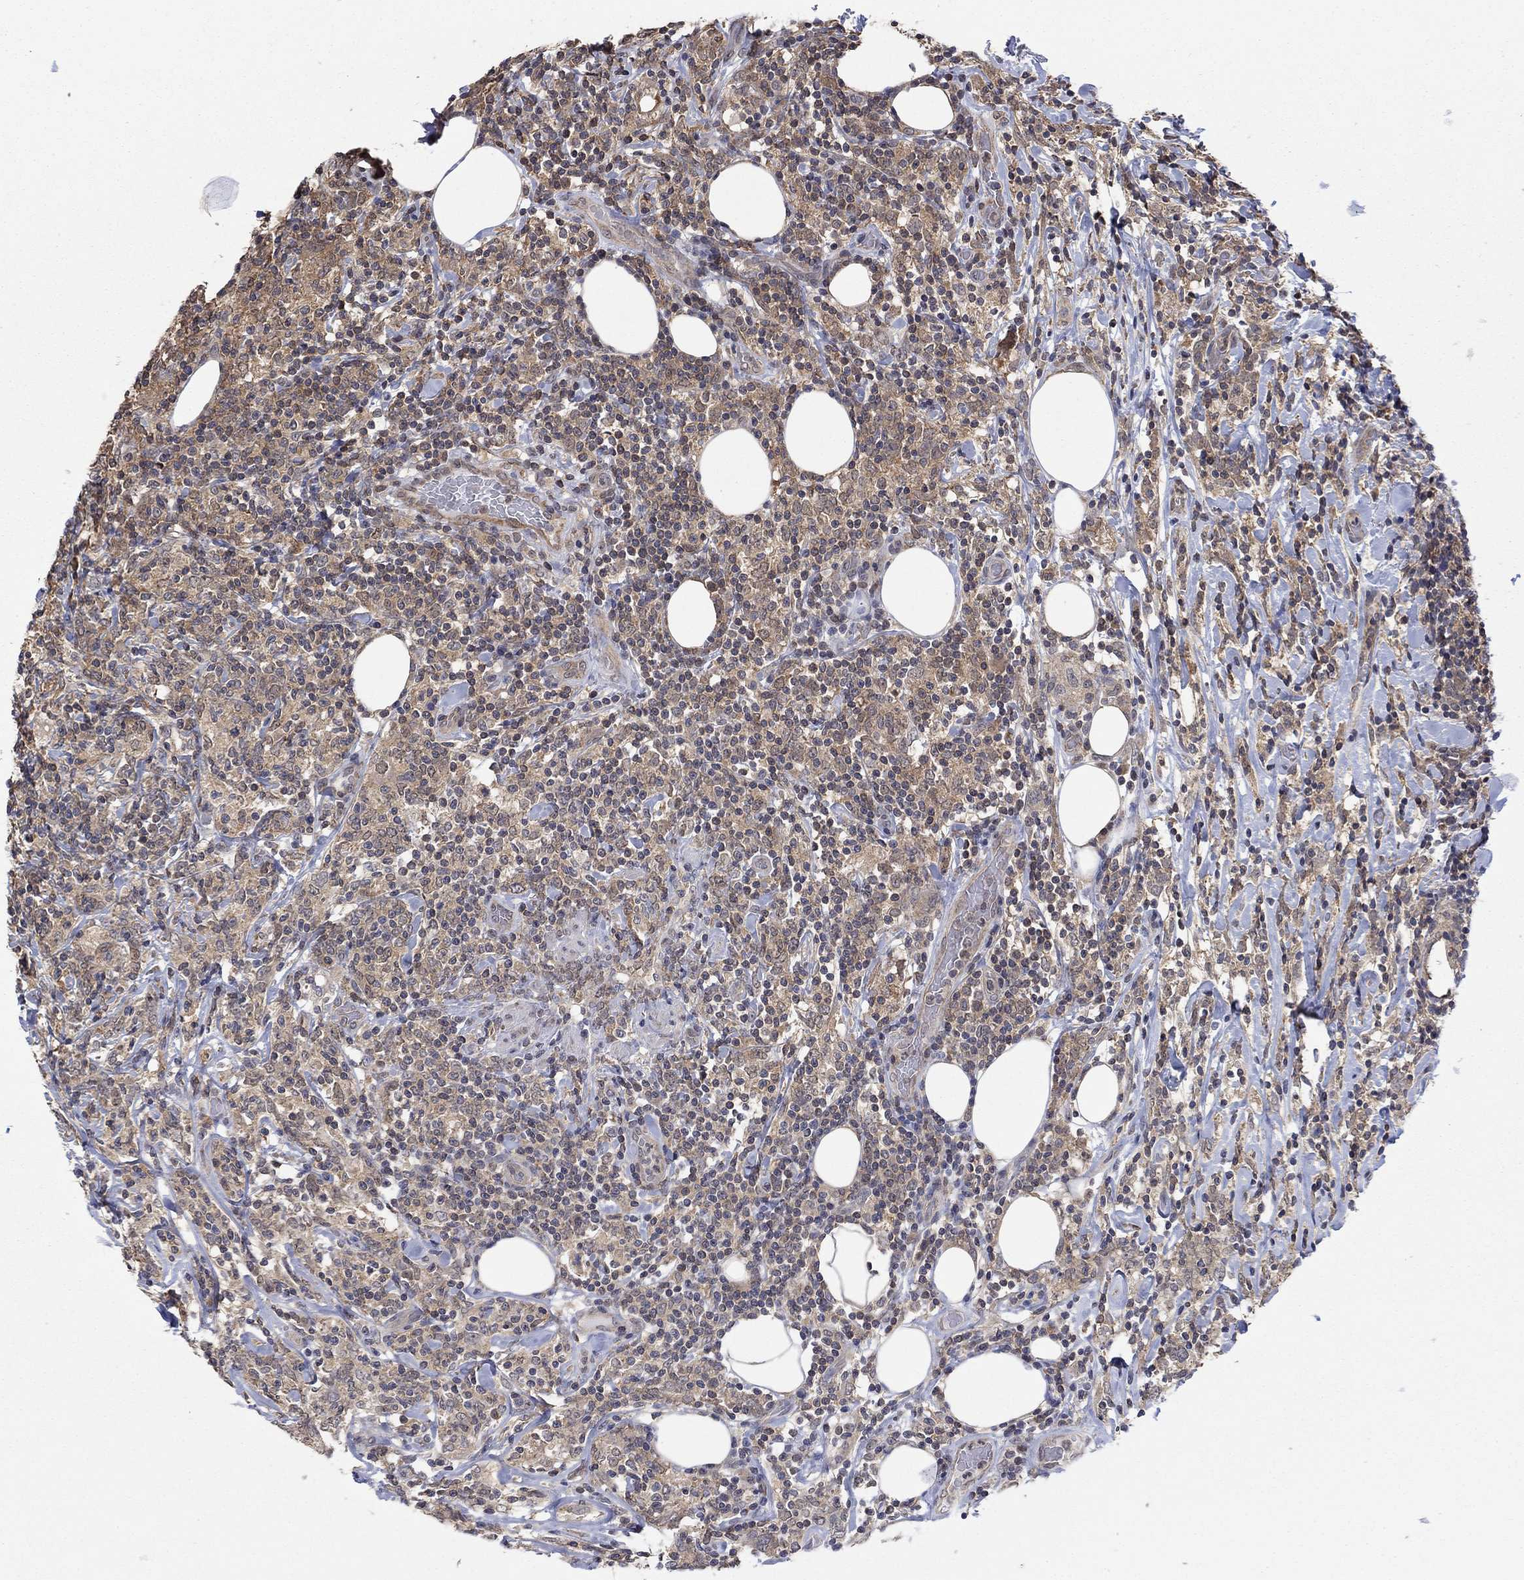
{"staining": {"intensity": "weak", "quantity": ">75%", "location": "cytoplasmic/membranous"}, "tissue": "lymphoma", "cell_type": "Tumor cells", "image_type": "cancer", "snomed": [{"axis": "morphology", "description": "Malignant lymphoma, non-Hodgkin's type, High grade"}, {"axis": "topography", "description": "Lymph node"}], "caption": "A brown stain highlights weak cytoplasmic/membranous staining of a protein in human lymphoma tumor cells.", "gene": "RNF114", "patient": {"sex": "female", "age": 84}}